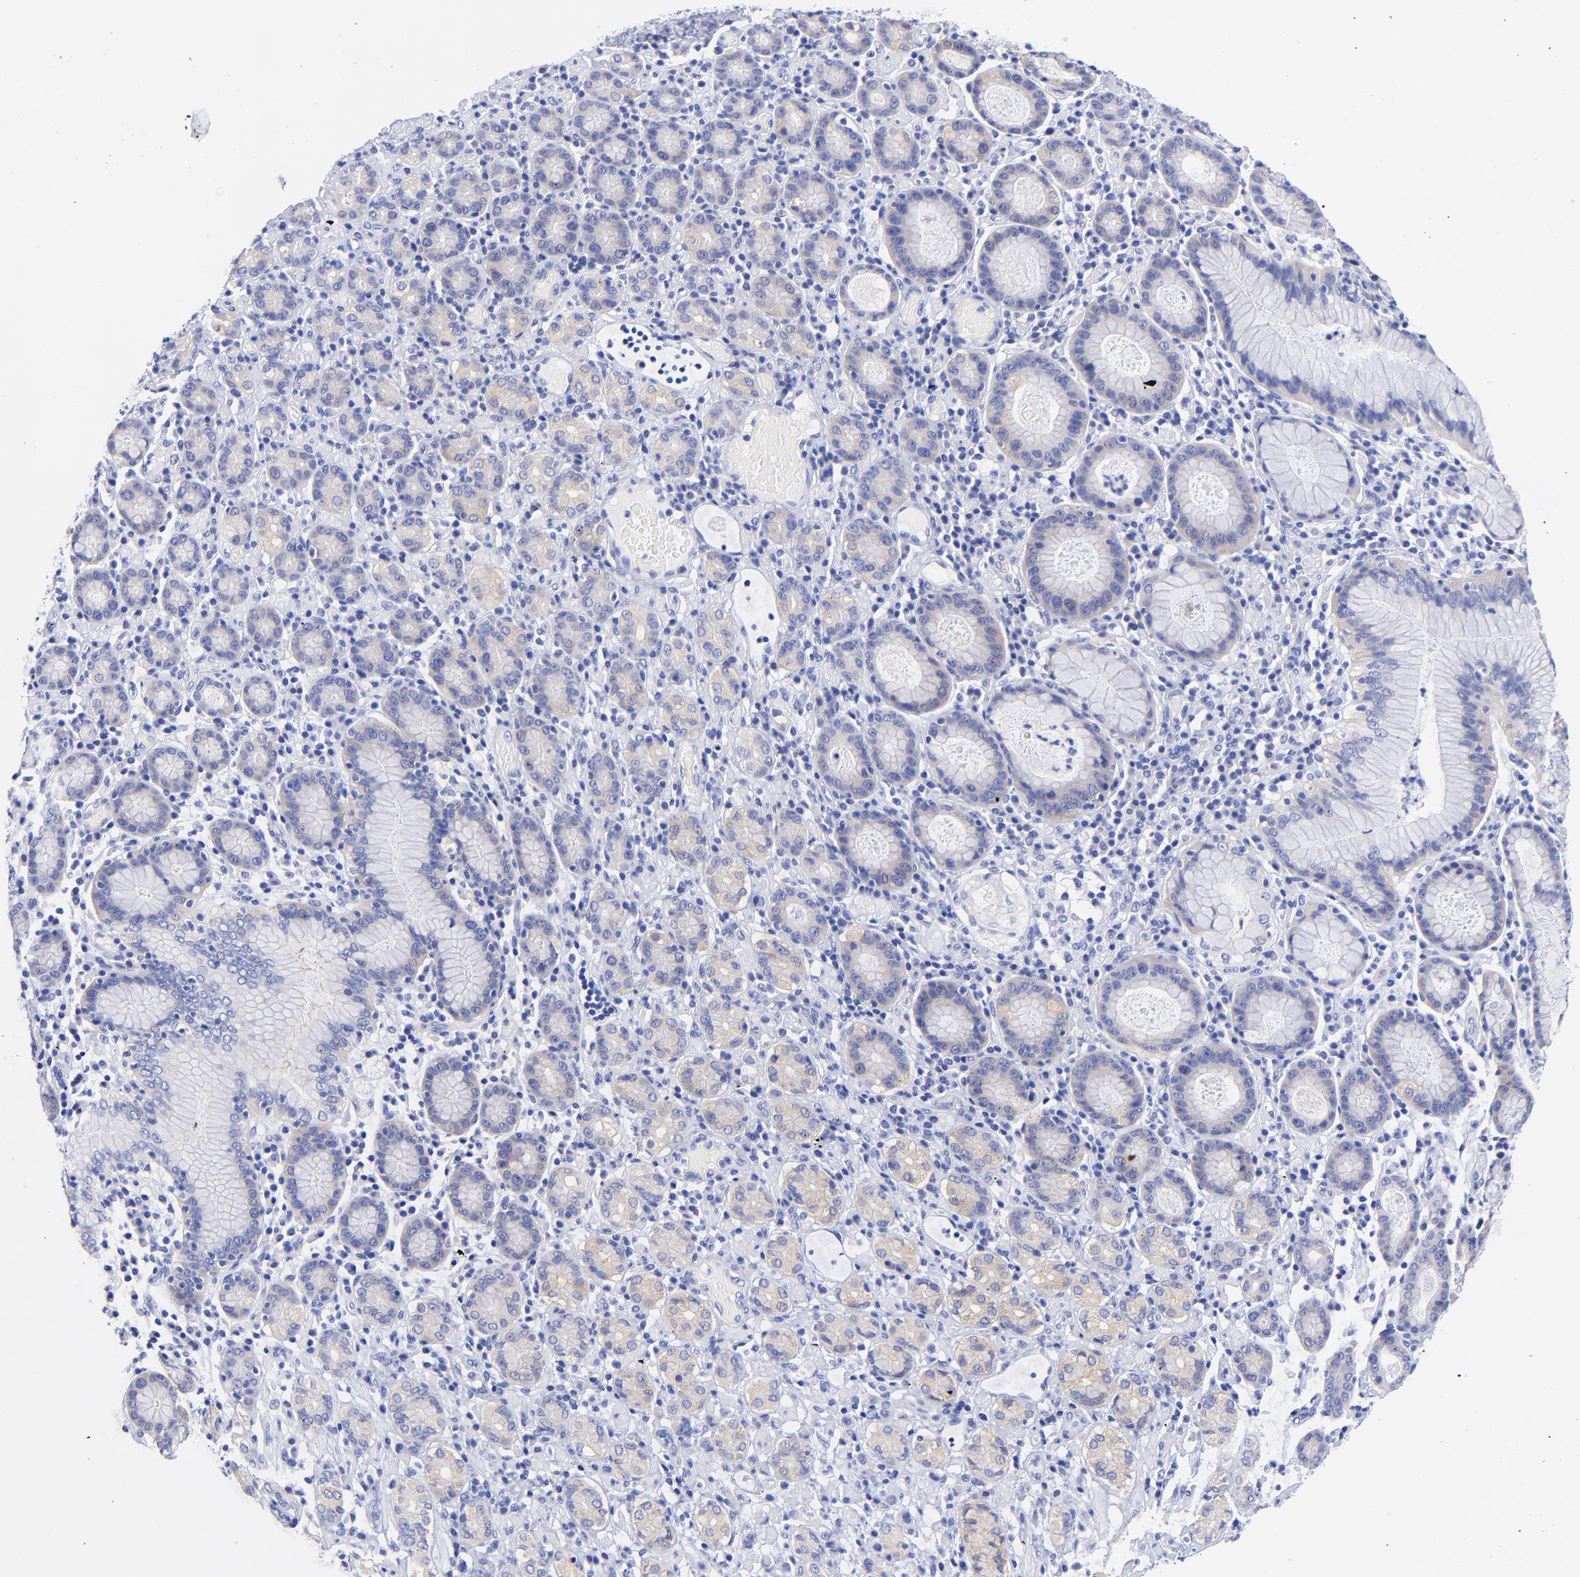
{"staining": {"intensity": "weak", "quantity": "<25%", "location": "cytoplasmic/membranous"}, "tissue": "stomach cancer", "cell_type": "Tumor cells", "image_type": "cancer", "snomed": [{"axis": "morphology", "description": "Adenocarcinoma, NOS"}, {"axis": "topography", "description": "Stomach, lower"}], "caption": "The immunohistochemistry (IHC) photomicrograph has no significant positivity in tumor cells of adenocarcinoma (stomach) tissue.", "gene": "GPHN", "patient": {"sex": "male", "age": 88}}